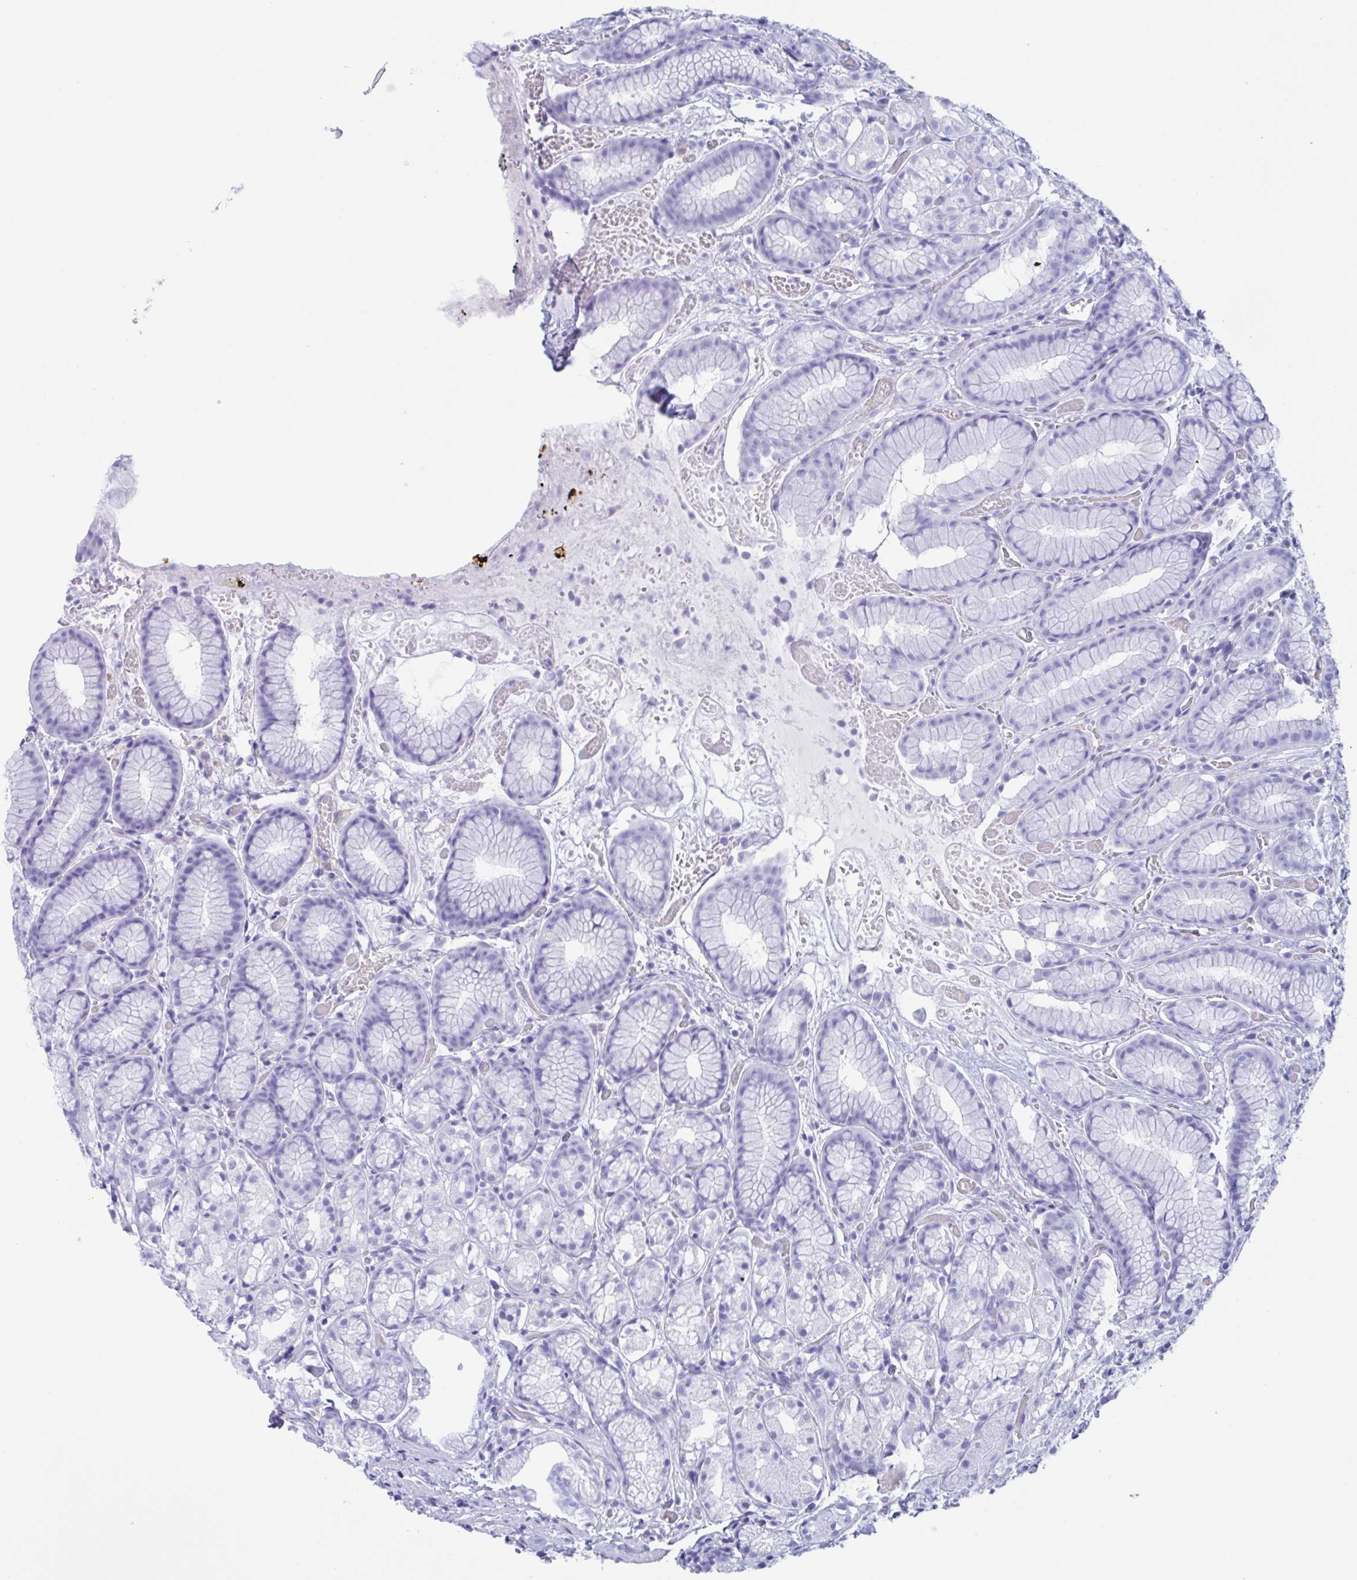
{"staining": {"intensity": "negative", "quantity": "none", "location": "none"}, "tissue": "stomach", "cell_type": "Glandular cells", "image_type": "normal", "snomed": [{"axis": "morphology", "description": "Normal tissue, NOS"}, {"axis": "topography", "description": "Smooth muscle"}, {"axis": "topography", "description": "Stomach"}], "caption": "Immunohistochemistry (IHC) of benign stomach shows no staining in glandular cells.", "gene": "ZNF850", "patient": {"sex": "male", "age": 70}}